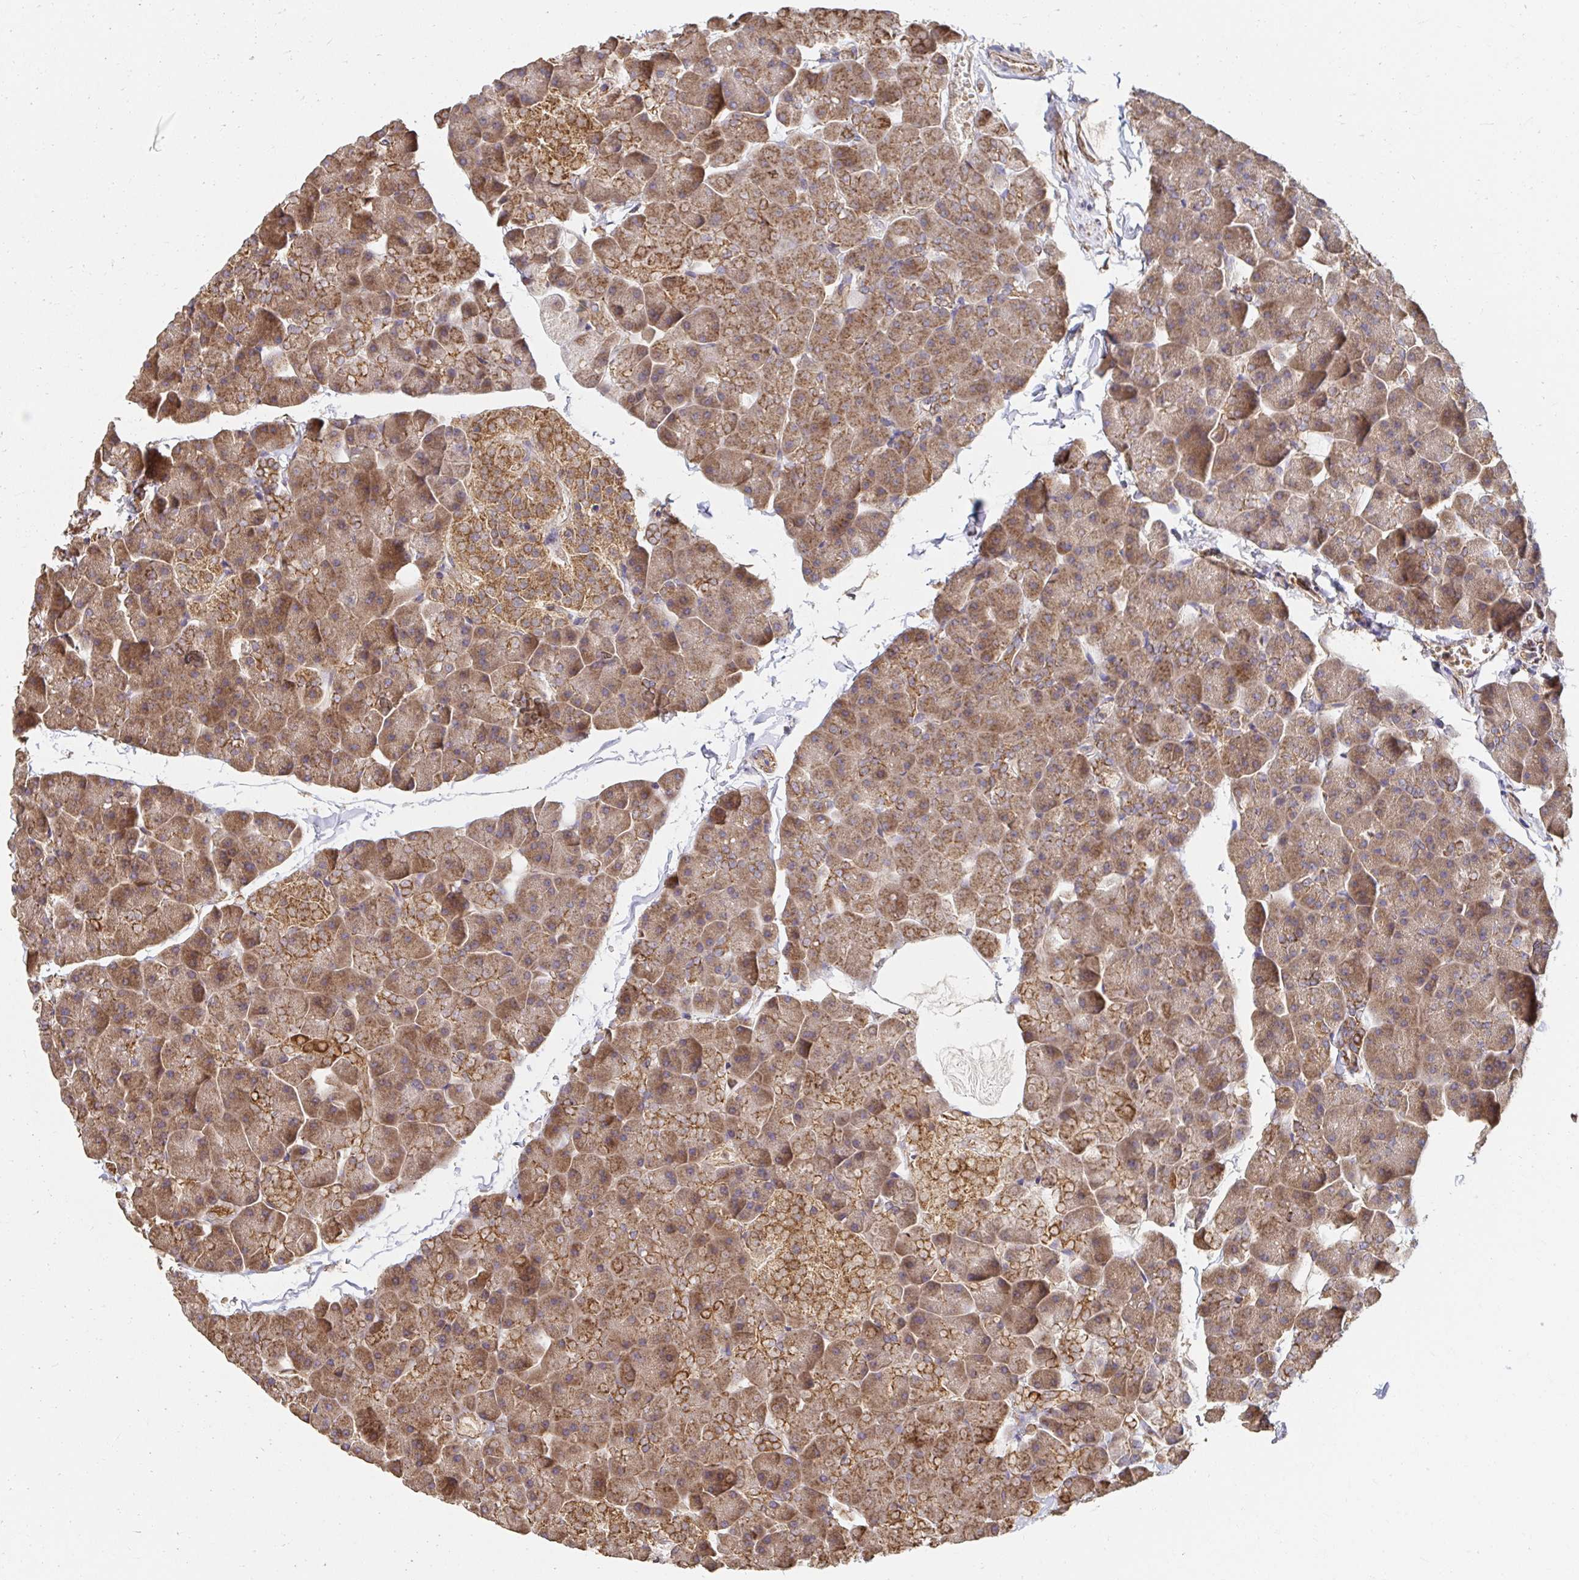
{"staining": {"intensity": "moderate", "quantity": ">75%", "location": "cytoplasmic/membranous"}, "tissue": "pancreas", "cell_type": "Exocrine glandular cells", "image_type": "normal", "snomed": [{"axis": "morphology", "description": "Normal tissue, NOS"}, {"axis": "topography", "description": "Pancreas"}], "caption": "A brown stain labels moderate cytoplasmic/membranous expression of a protein in exocrine glandular cells of normal human pancreas. The protein is stained brown, and the nuclei are stained in blue (DAB (3,3'-diaminobenzidine) IHC with brightfield microscopy, high magnification).", "gene": "APBB1", "patient": {"sex": "male", "age": 35}}